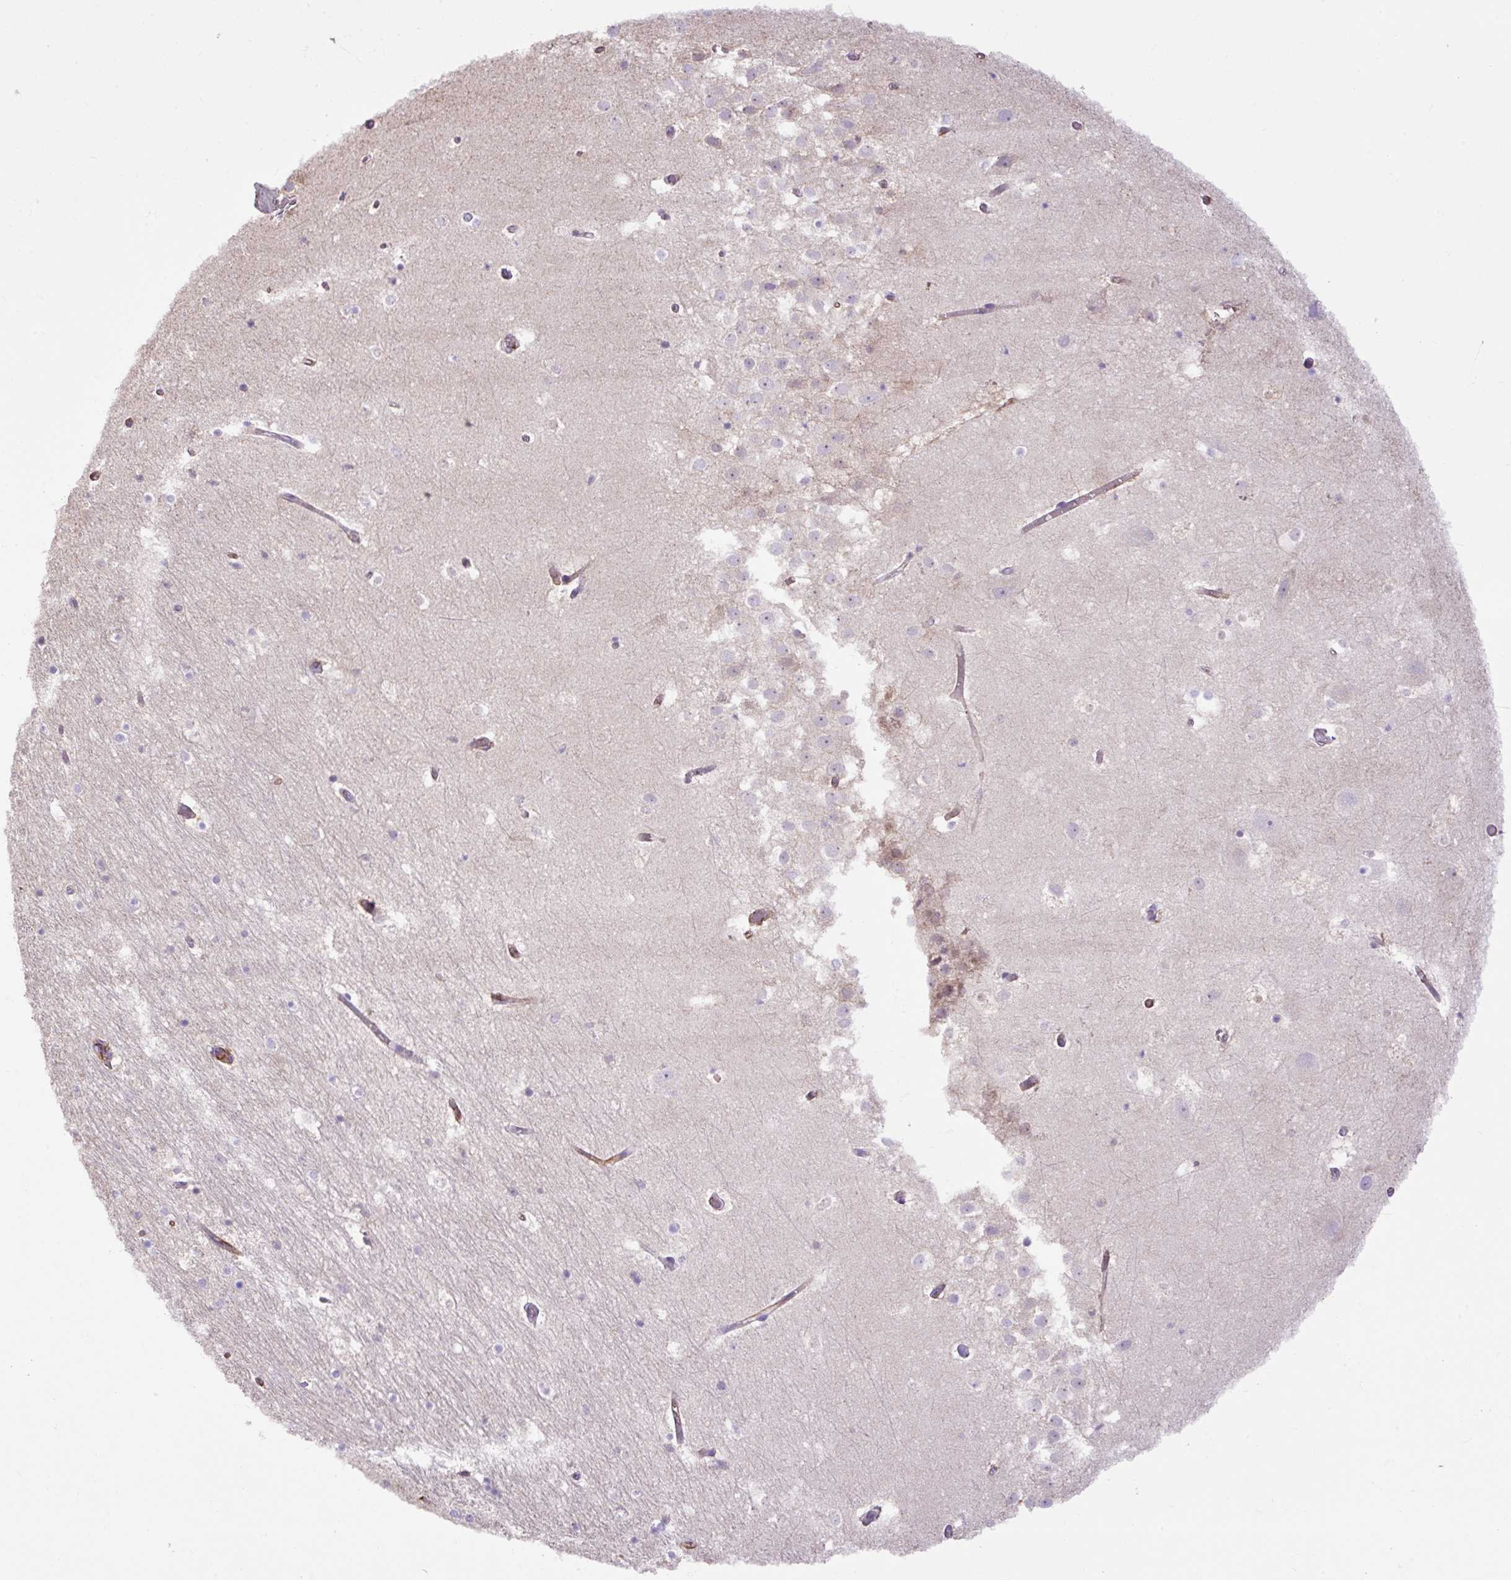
{"staining": {"intensity": "negative", "quantity": "none", "location": "none"}, "tissue": "hippocampus", "cell_type": "Glial cells", "image_type": "normal", "snomed": [{"axis": "morphology", "description": "Normal tissue, NOS"}, {"axis": "topography", "description": "Hippocampus"}], "caption": "Glial cells show no significant staining in normal hippocampus. (DAB IHC visualized using brightfield microscopy, high magnification).", "gene": "SPTBN5", "patient": {"sex": "female", "age": 52}}